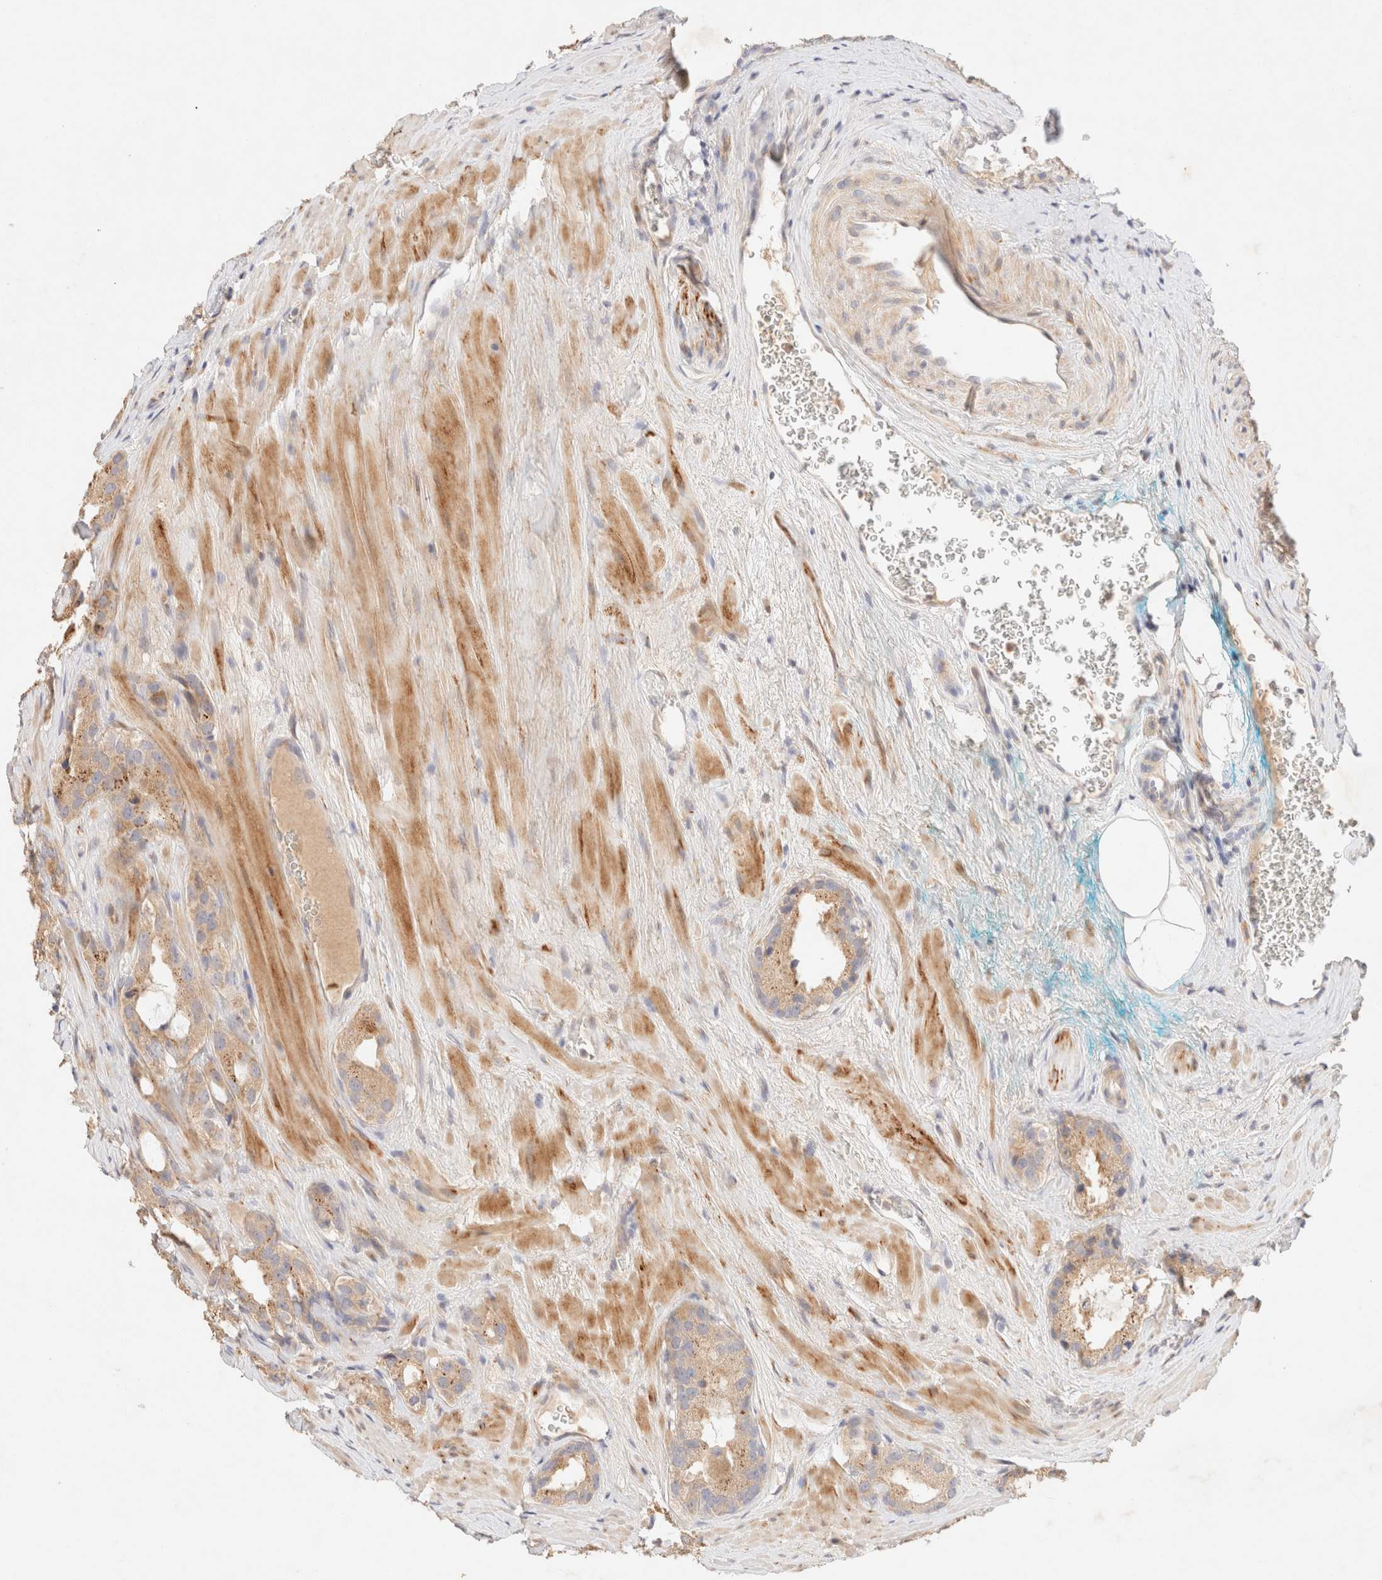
{"staining": {"intensity": "weak", "quantity": ">75%", "location": "cytoplasmic/membranous"}, "tissue": "prostate cancer", "cell_type": "Tumor cells", "image_type": "cancer", "snomed": [{"axis": "morphology", "description": "Adenocarcinoma, High grade"}, {"axis": "topography", "description": "Prostate"}], "caption": "High-magnification brightfield microscopy of prostate cancer (high-grade adenocarcinoma) stained with DAB (3,3'-diaminobenzidine) (brown) and counterstained with hematoxylin (blue). tumor cells exhibit weak cytoplasmic/membranous staining is identified in about>75% of cells. (IHC, brightfield microscopy, high magnification).", "gene": "SNTB1", "patient": {"sex": "male", "age": 63}}